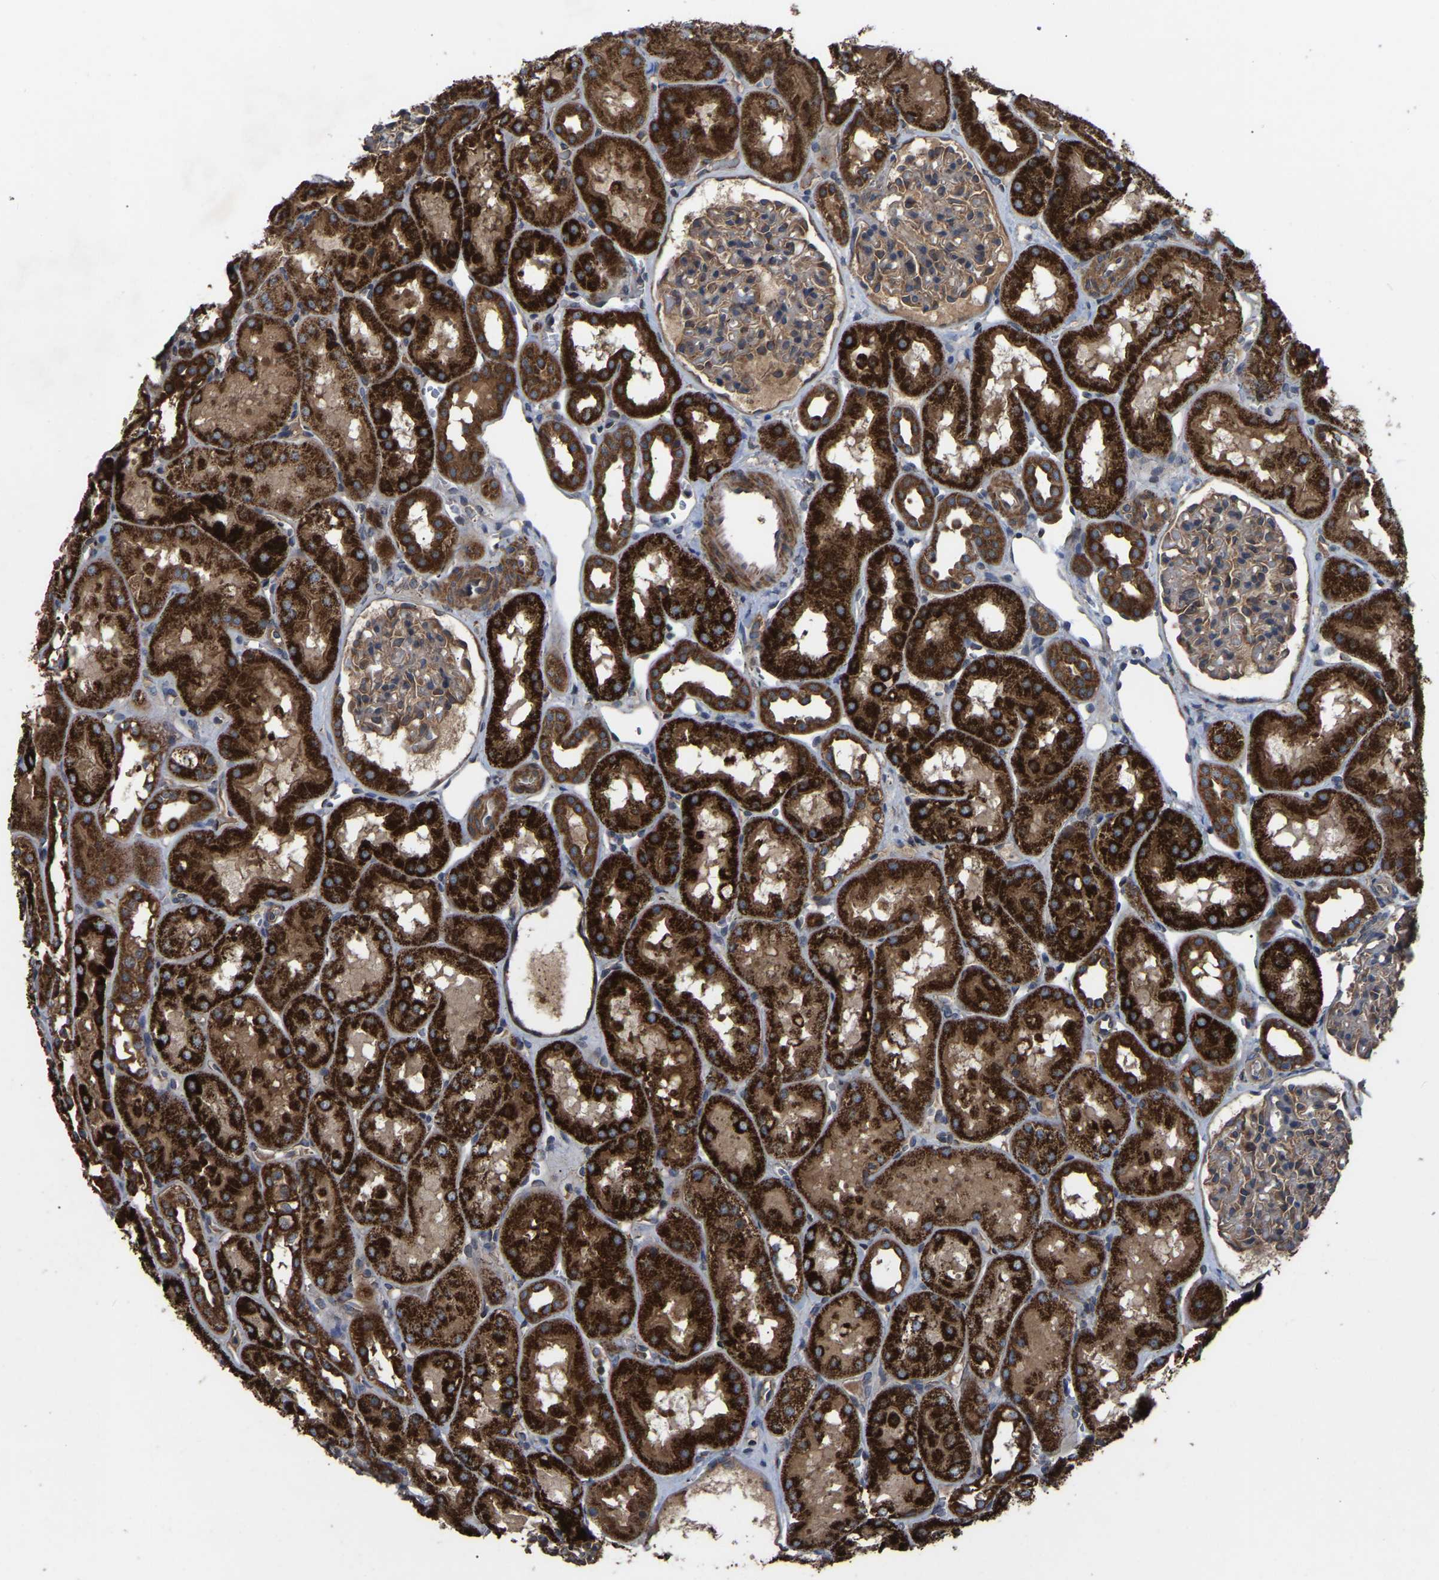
{"staining": {"intensity": "weak", "quantity": ">75%", "location": "cytoplasmic/membranous"}, "tissue": "kidney", "cell_type": "Cells in glomeruli", "image_type": "normal", "snomed": [{"axis": "morphology", "description": "Normal tissue, NOS"}, {"axis": "topography", "description": "Kidney"}, {"axis": "topography", "description": "Urinary bladder"}], "caption": "IHC of normal kidney demonstrates low levels of weak cytoplasmic/membranous expression in approximately >75% of cells in glomeruli. Using DAB (3,3'-diaminobenzidine) (brown) and hematoxylin (blue) stains, captured at high magnification using brightfield microscopy.", "gene": "GCC1", "patient": {"sex": "male", "age": 16}}